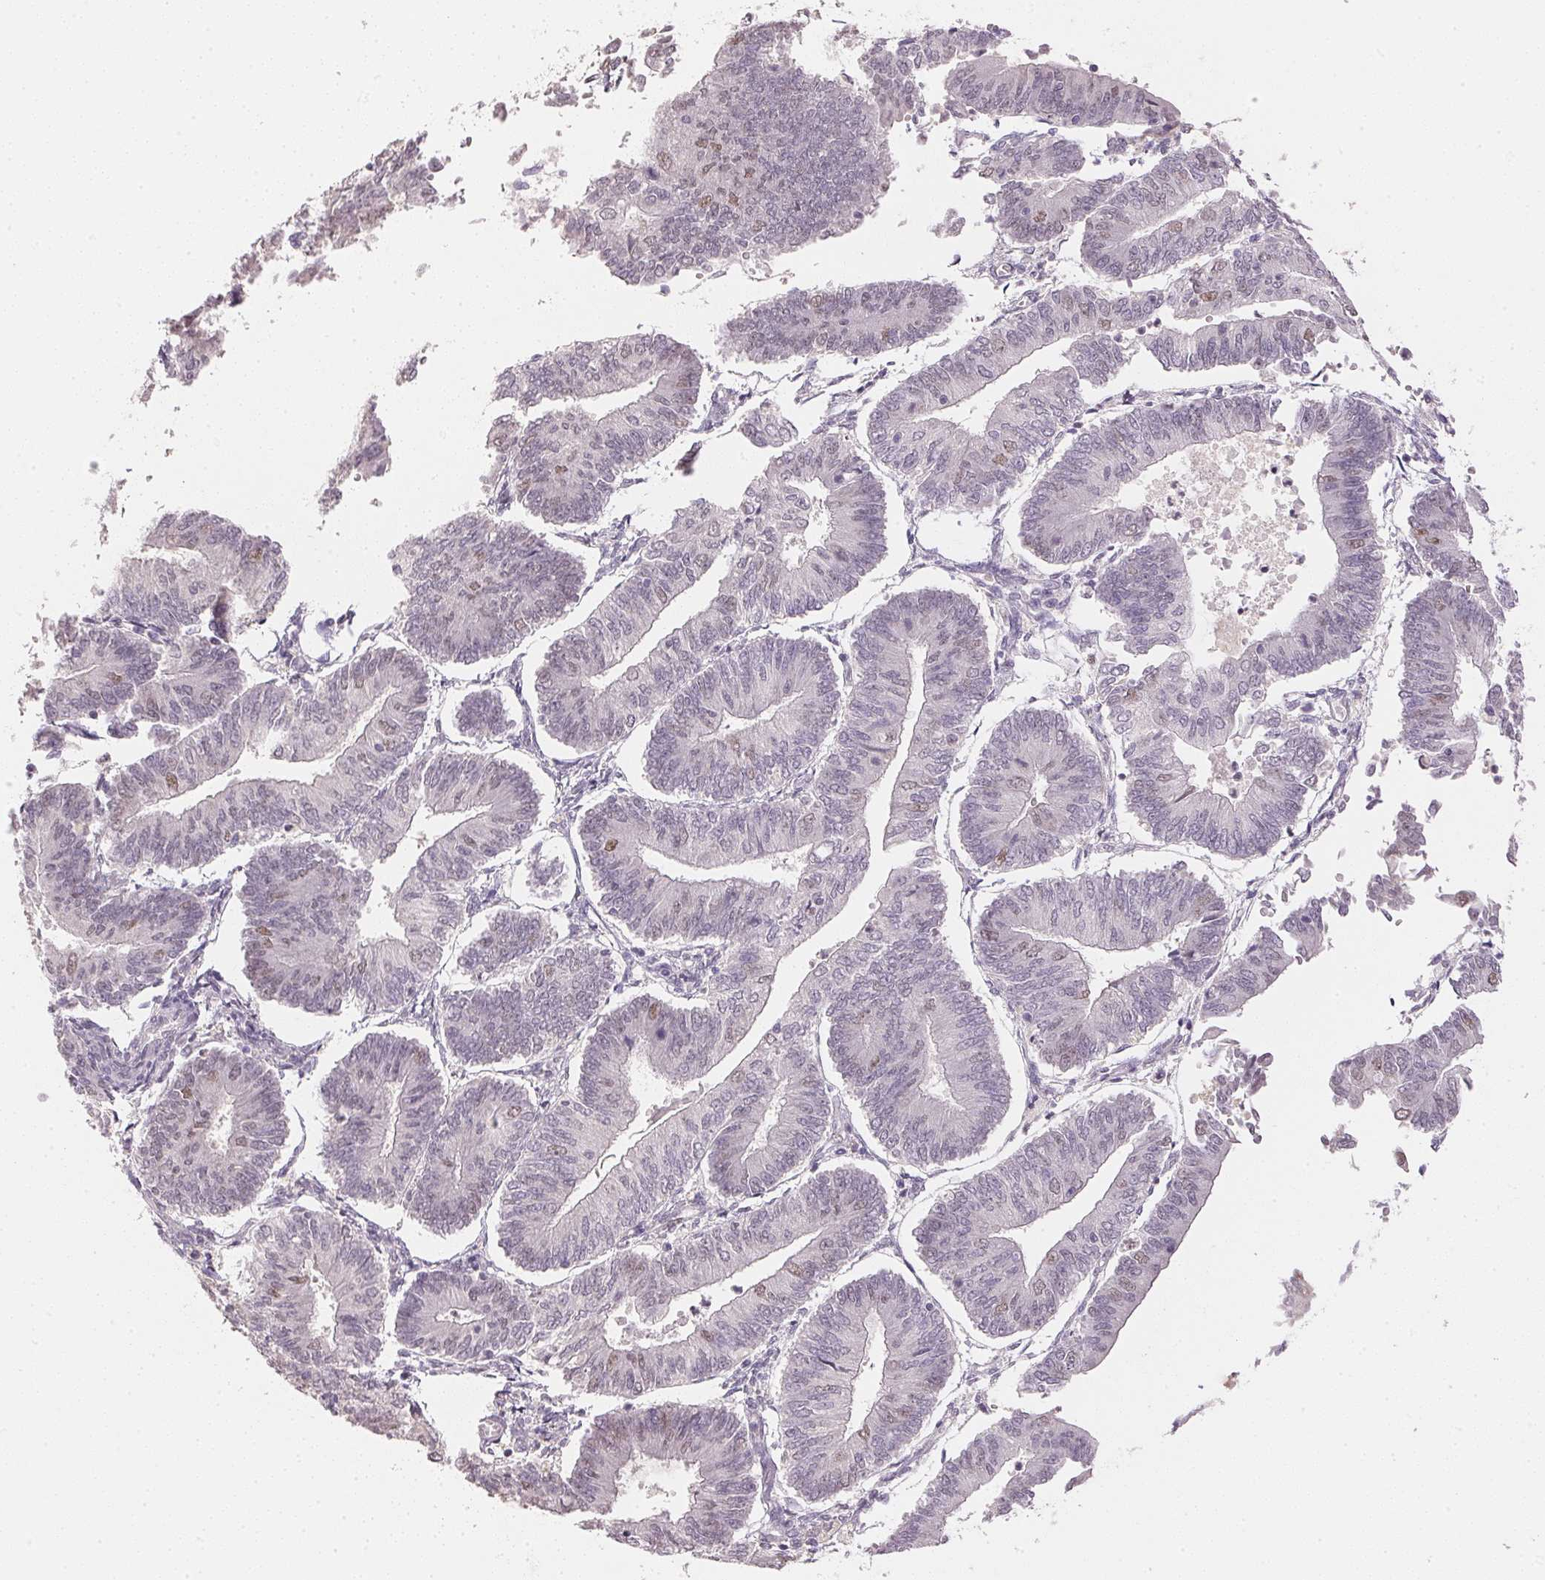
{"staining": {"intensity": "negative", "quantity": "none", "location": "none"}, "tissue": "endometrial cancer", "cell_type": "Tumor cells", "image_type": "cancer", "snomed": [{"axis": "morphology", "description": "Adenocarcinoma, NOS"}, {"axis": "topography", "description": "Endometrium"}], "caption": "Immunohistochemistry photomicrograph of neoplastic tissue: human endometrial cancer (adenocarcinoma) stained with DAB exhibits no significant protein staining in tumor cells.", "gene": "POLR3G", "patient": {"sex": "female", "age": 65}}